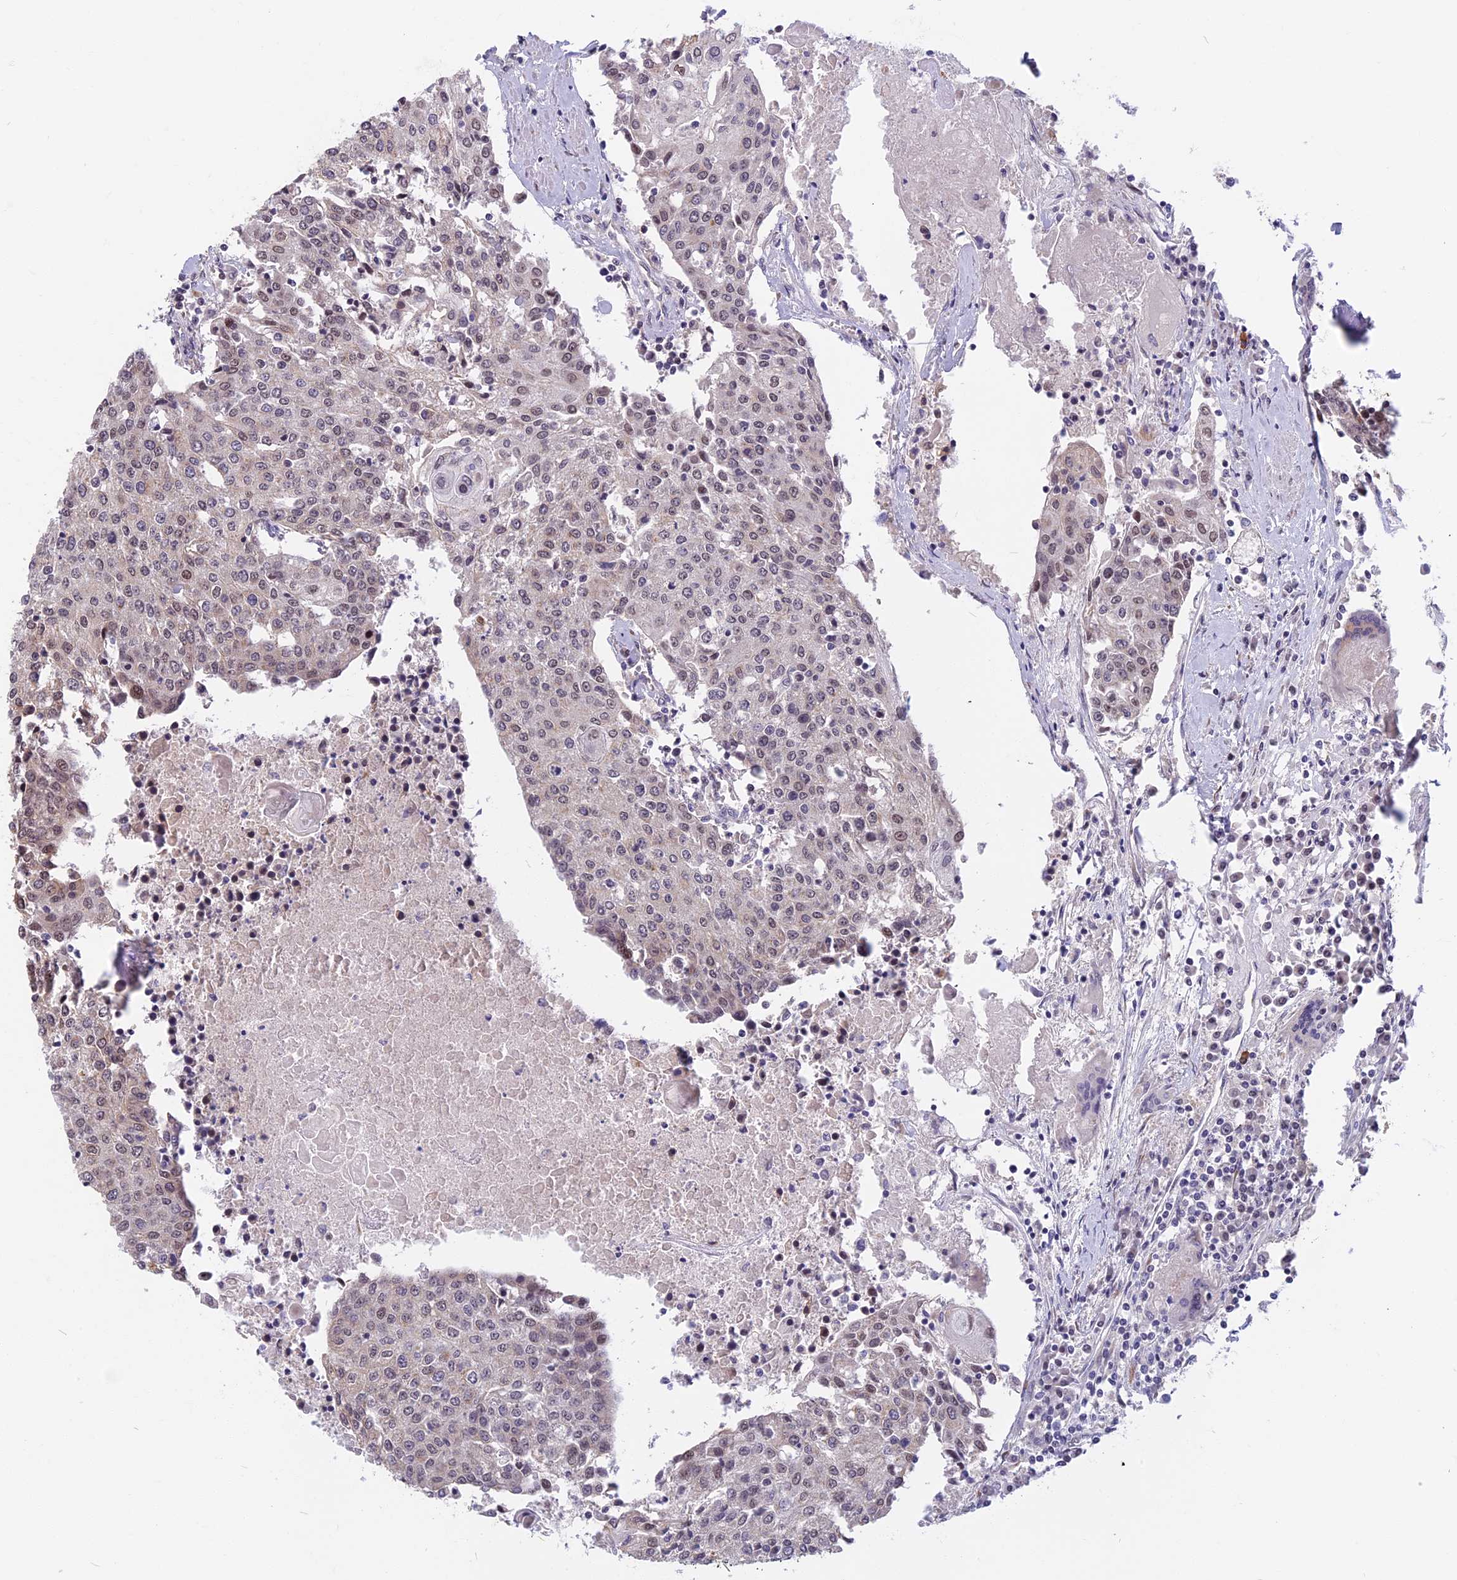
{"staining": {"intensity": "weak", "quantity": "<25%", "location": "nuclear"}, "tissue": "urothelial cancer", "cell_type": "Tumor cells", "image_type": "cancer", "snomed": [{"axis": "morphology", "description": "Urothelial carcinoma, High grade"}, {"axis": "topography", "description": "Urinary bladder"}], "caption": "Immunohistochemical staining of high-grade urothelial carcinoma demonstrates no significant expression in tumor cells.", "gene": "CCDC113", "patient": {"sex": "female", "age": 85}}